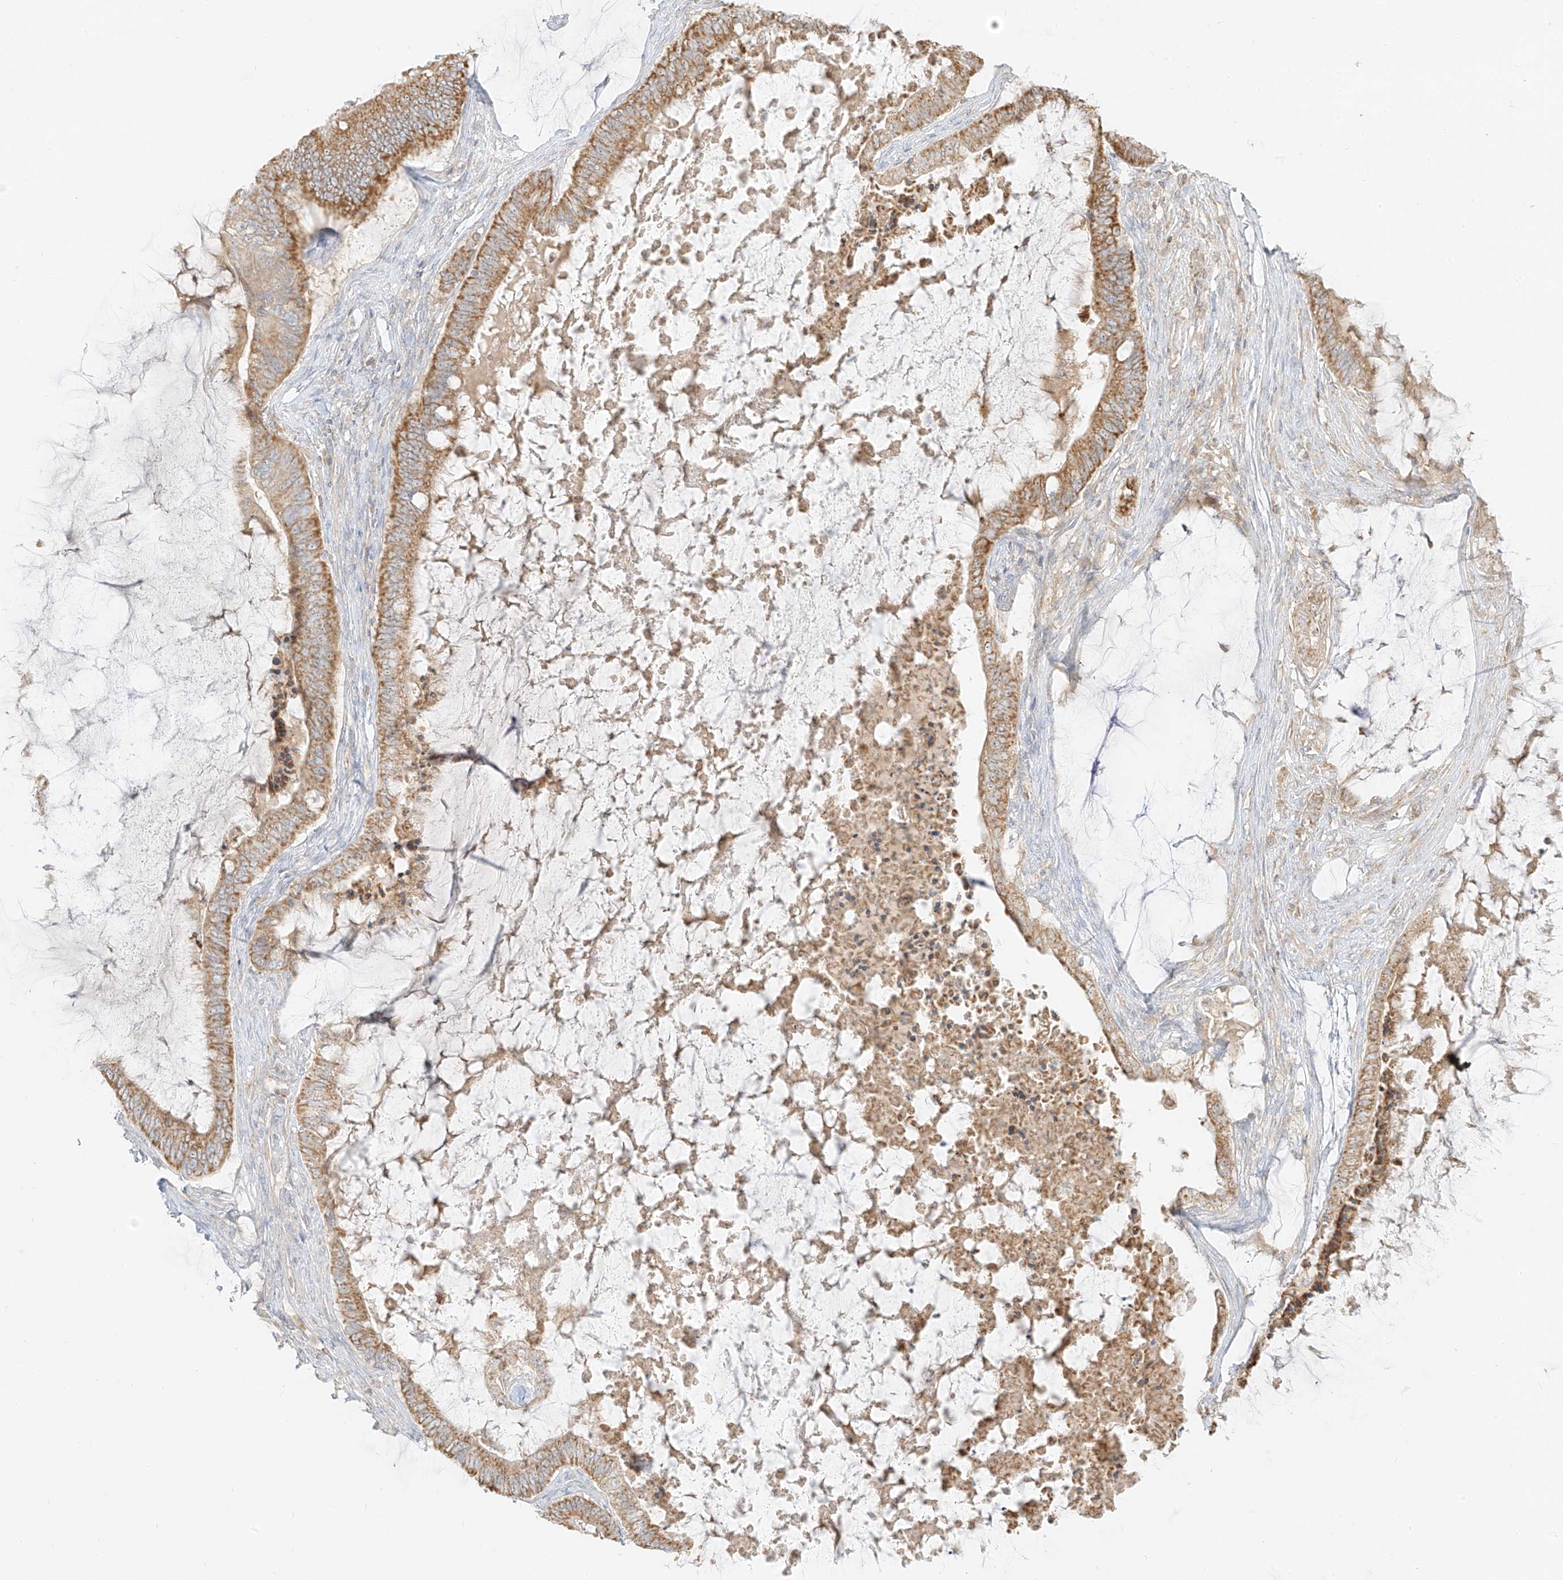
{"staining": {"intensity": "moderate", "quantity": ">75%", "location": "cytoplasmic/membranous"}, "tissue": "ovarian cancer", "cell_type": "Tumor cells", "image_type": "cancer", "snomed": [{"axis": "morphology", "description": "Cystadenocarcinoma, mucinous, NOS"}, {"axis": "topography", "description": "Ovary"}], "caption": "Immunohistochemical staining of ovarian cancer (mucinous cystadenocarcinoma) shows medium levels of moderate cytoplasmic/membranous staining in about >75% of tumor cells.", "gene": "ZIM3", "patient": {"sex": "female", "age": 61}}